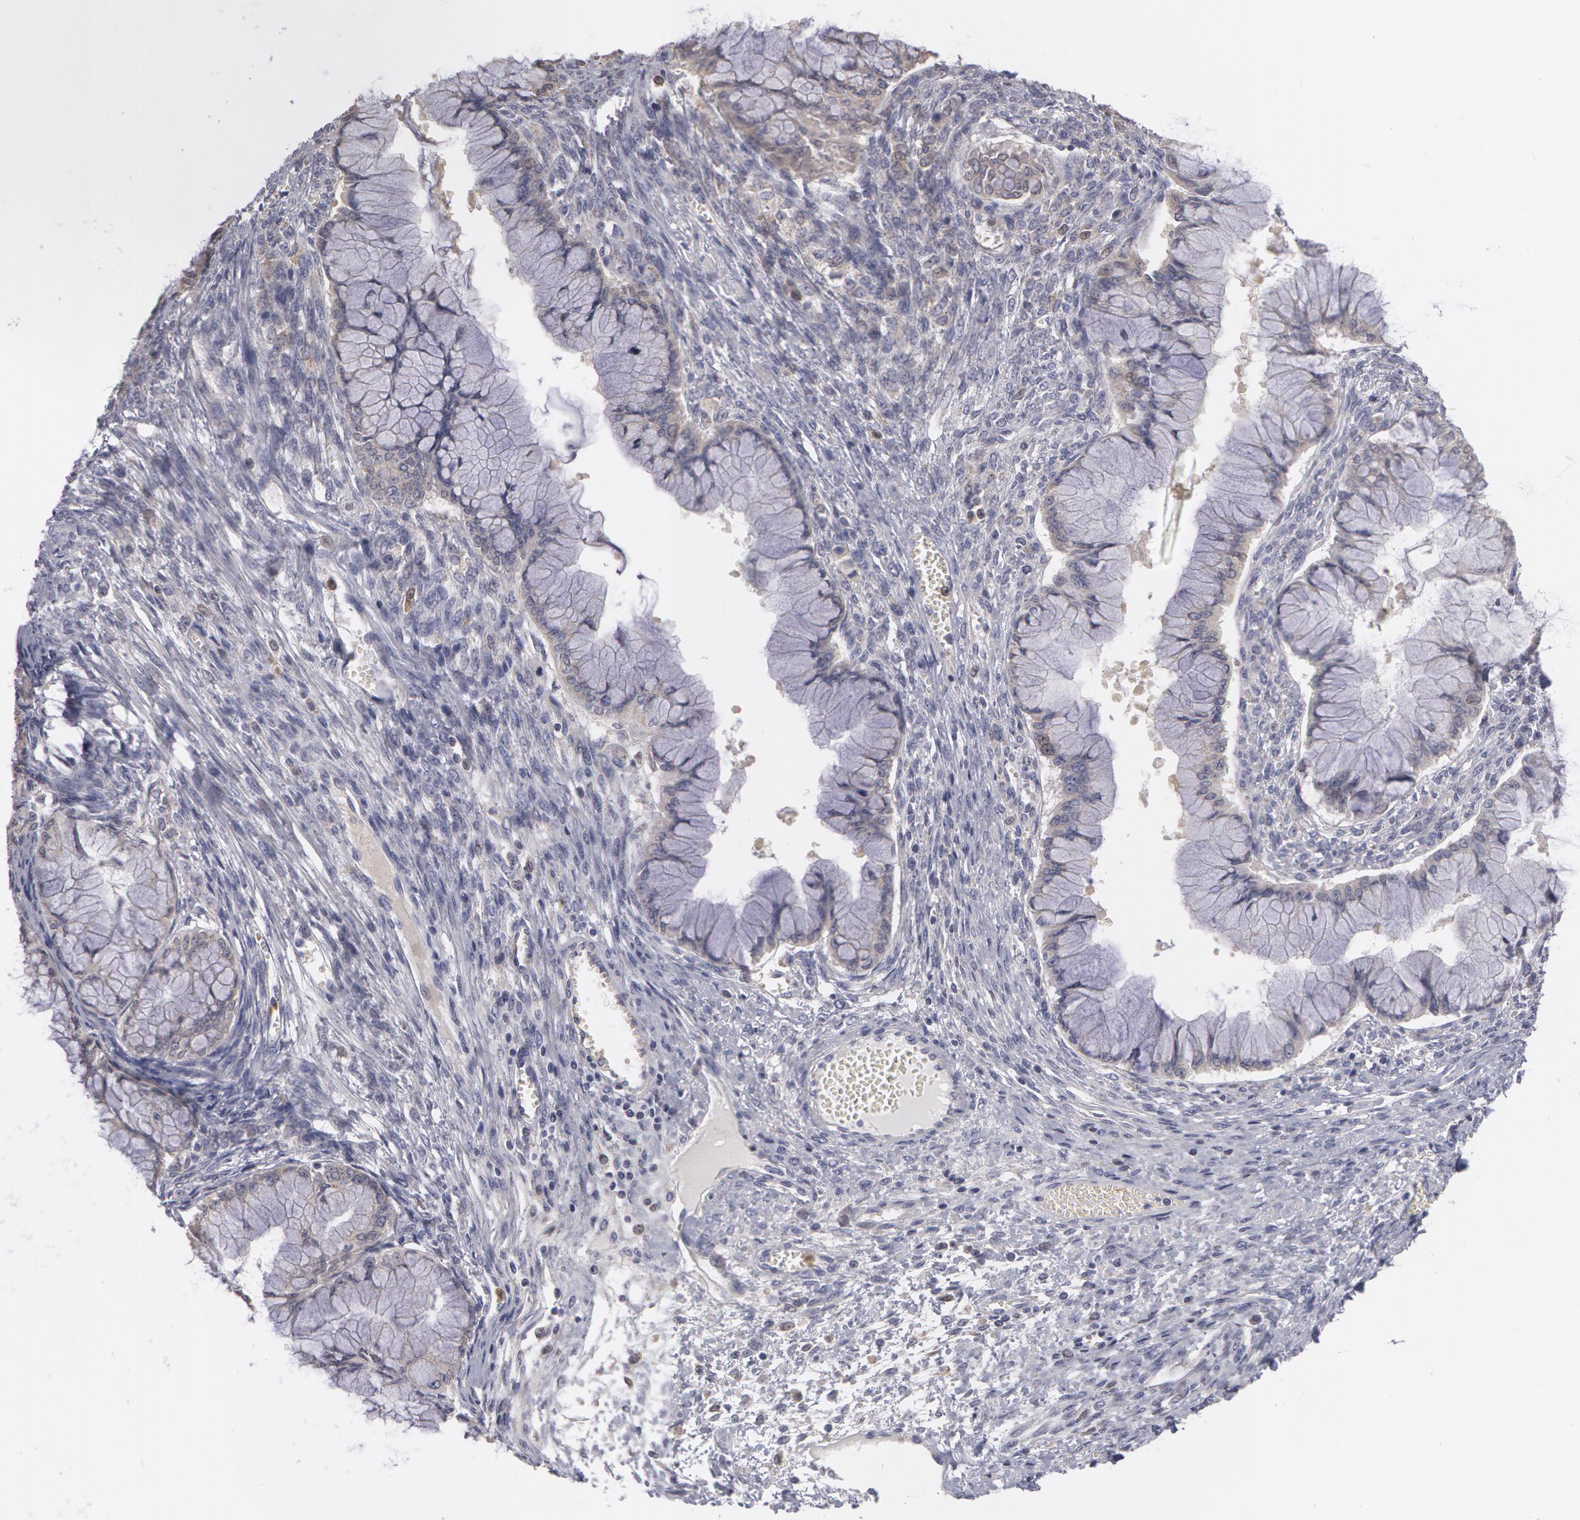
{"staining": {"intensity": "weak", "quantity": "25%-75%", "location": "cytoplasmic/membranous"}, "tissue": "ovarian cancer", "cell_type": "Tumor cells", "image_type": "cancer", "snomed": [{"axis": "morphology", "description": "Cystadenocarcinoma, mucinous, NOS"}, {"axis": "topography", "description": "Ovary"}], "caption": "Human ovarian cancer stained with a protein marker displays weak staining in tumor cells.", "gene": "CAT", "patient": {"sex": "female", "age": 63}}